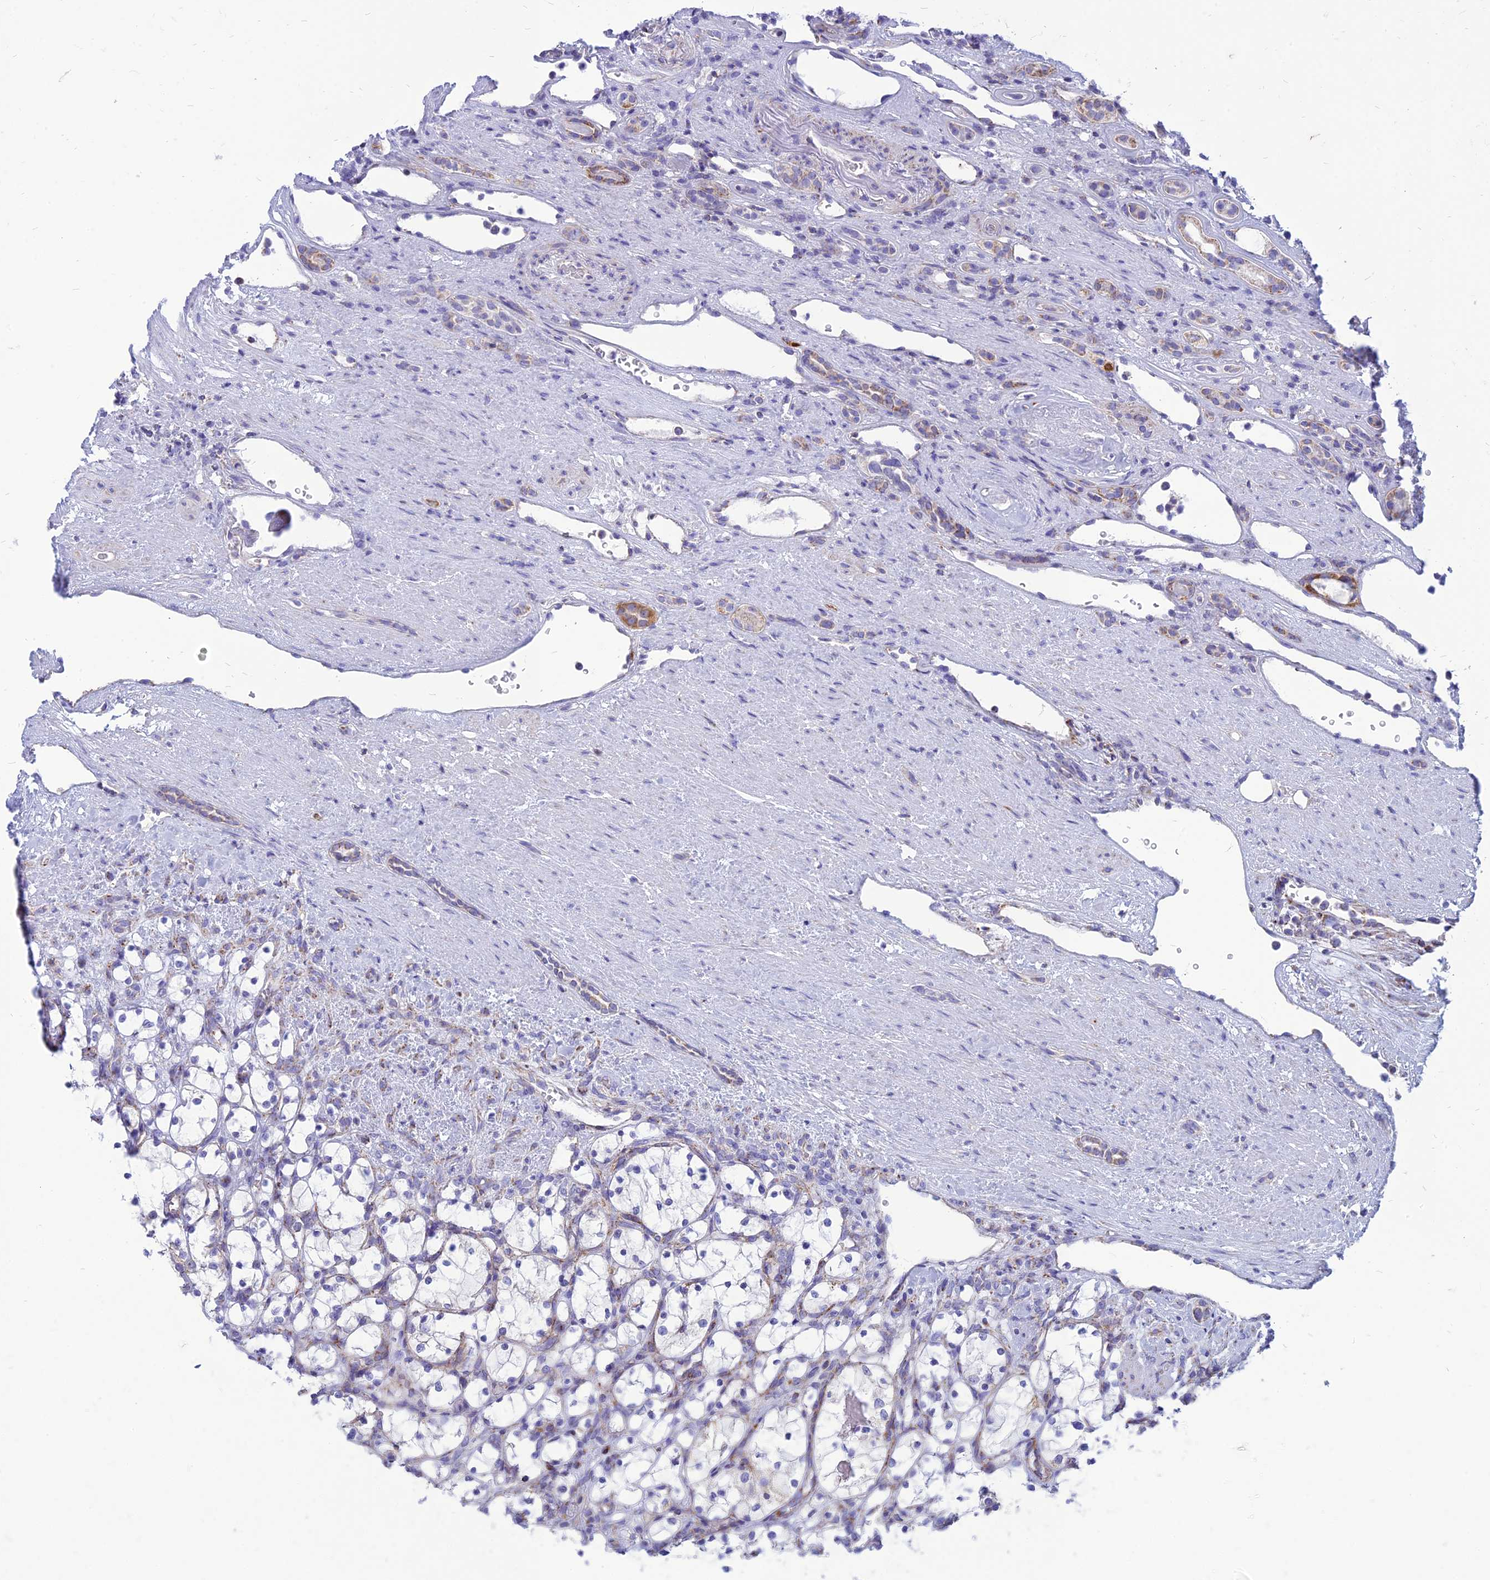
{"staining": {"intensity": "negative", "quantity": "none", "location": "none"}, "tissue": "renal cancer", "cell_type": "Tumor cells", "image_type": "cancer", "snomed": [{"axis": "morphology", "description": "Adenocarcinoma, NOS"}, {"axis": "topography", "description": "Kidney"}], "caption": "There is no significant staining in tumor cells of renal cancer.", "gene": "PACC1", "patient": {"sex": "female", "age": 69}}